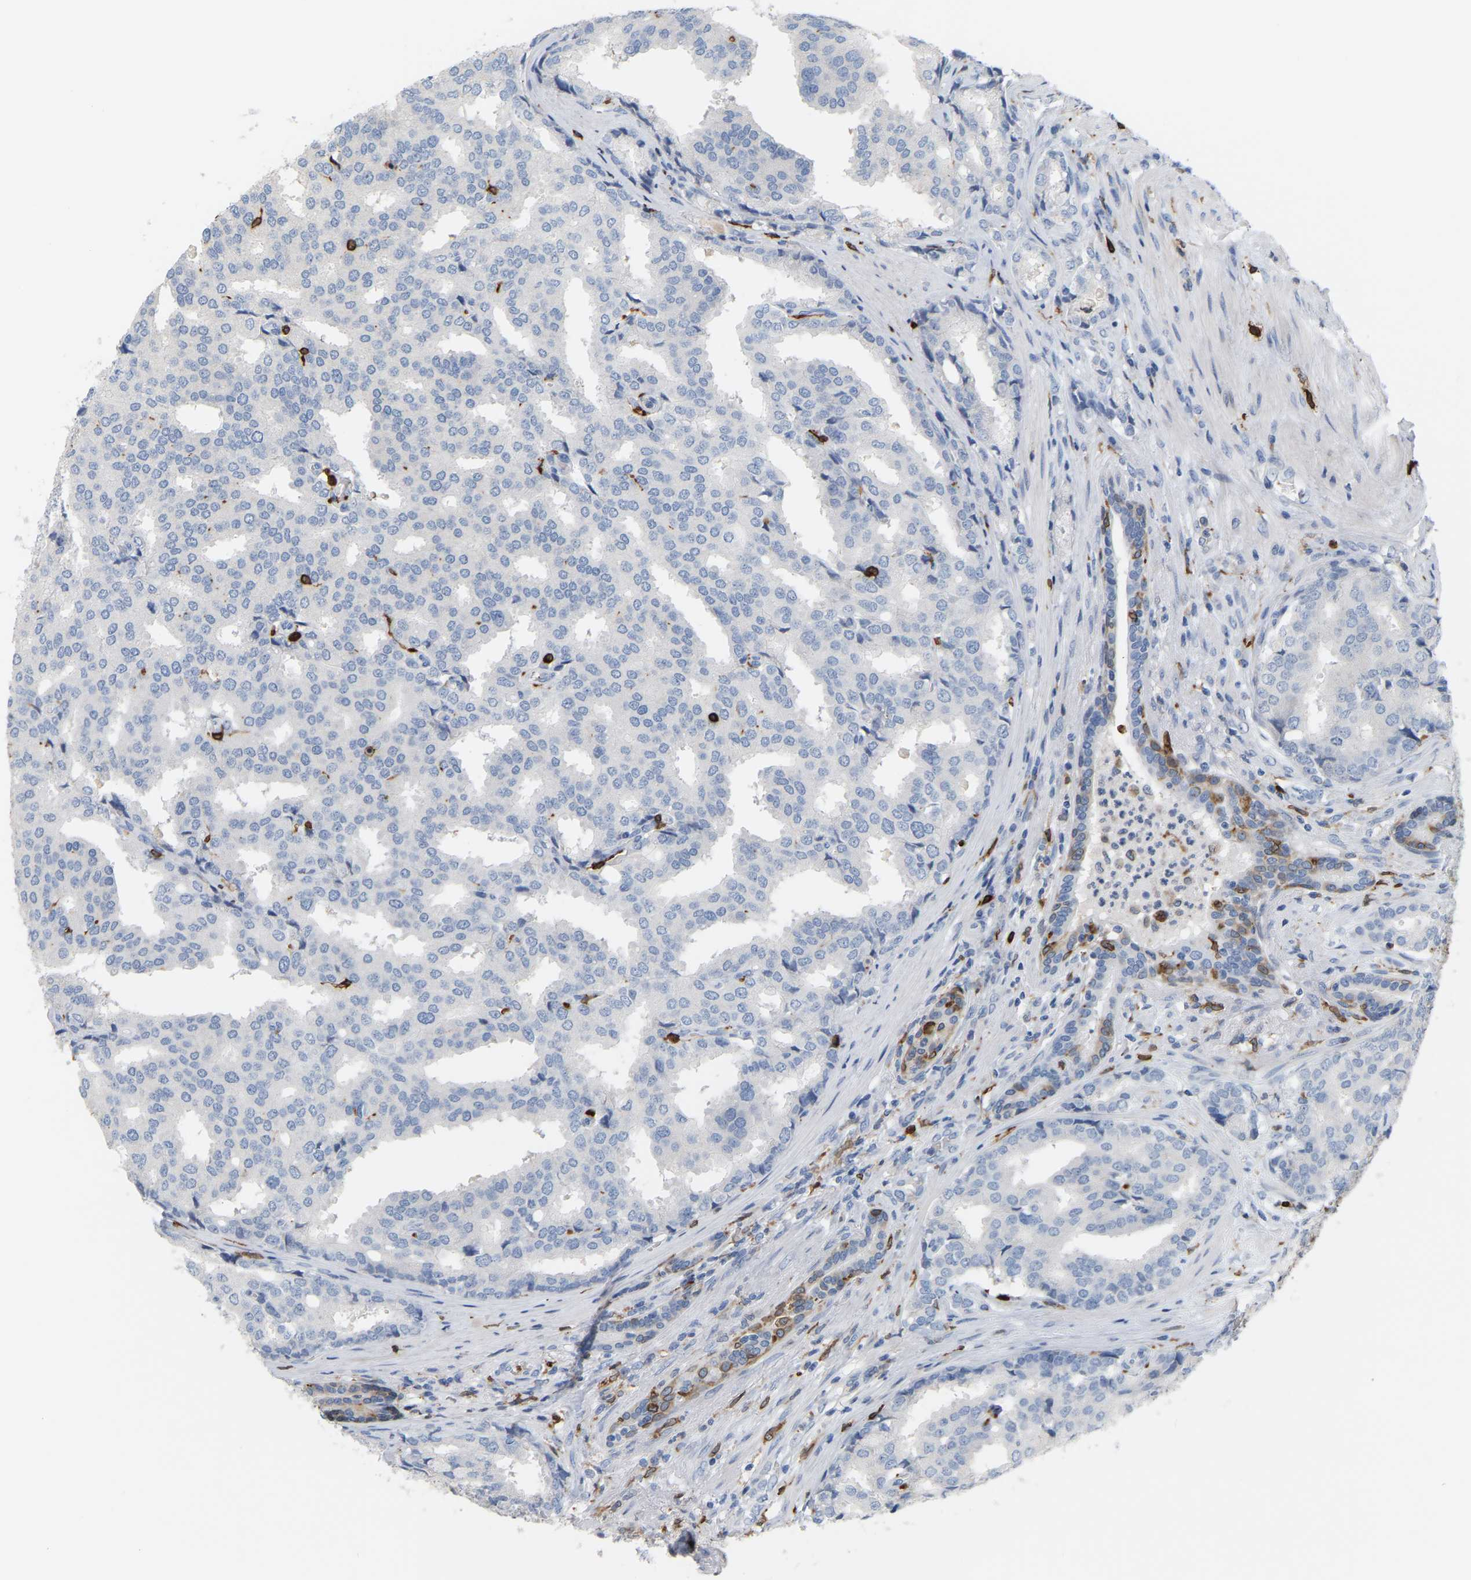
{"staining": {"intensity": "negative", "quantity": "none", "location": "none"}, "tissue": "prostate cancer", "cell_type": "Tumor cells", "image_type": "cancer", "snomed": [{"axis": "morphology", "description": "Adenocarcinoma, High grade"}, {"axis": "topography", "description": "Prostate"}], "caption": "Immunohistochemical staining of prostate cancer demonstrates no significant staining in tumor cells.", "gene": "PTGS1", "patient": {"sex": "male", "age": 50}}